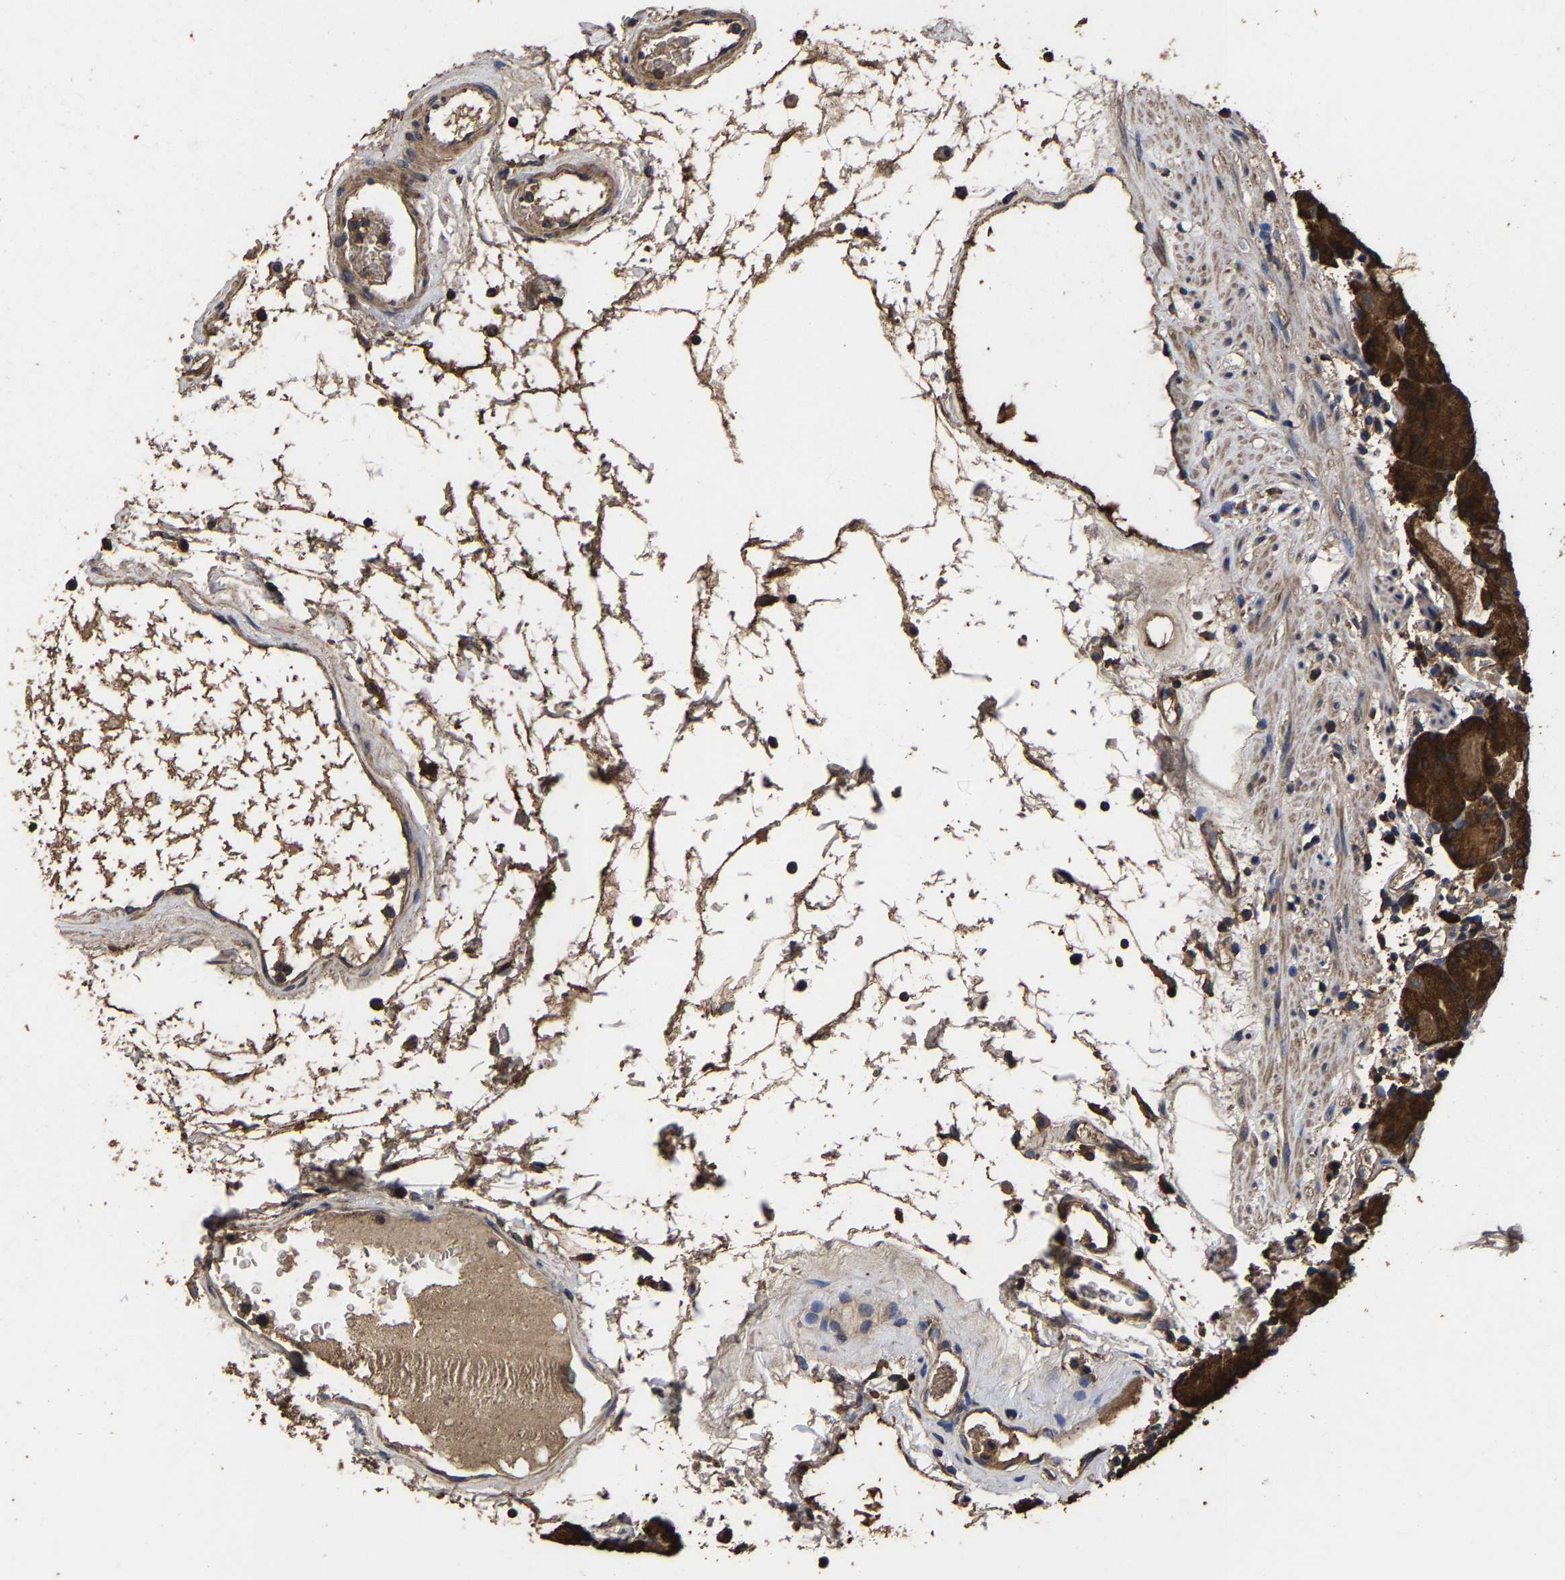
{"staining": {"intensity": "strong", "quantity": ">75%", "location": "cytoplasmic/membranous"}, "tissue": "stomach", "cell_type": "Glandular cells", "image_type": "normal", "snomed": [{"axis": "morphology", "description": "Normal tissue, NOS"}, {"axis": "topography", "description": "Stomach"}, {"axis": "topography", "description": "Stomach, lower"}], "caption": "DAB immunohistochemical staining of normal human stomach reveals strong cytoplasmic/membranous protein expression in about >75% of glandular cells. (Brightfield microscopy of DAB IHC at high magnification).", "gene": "ITCH", "patient": {"sex": "female", "age": 75}}